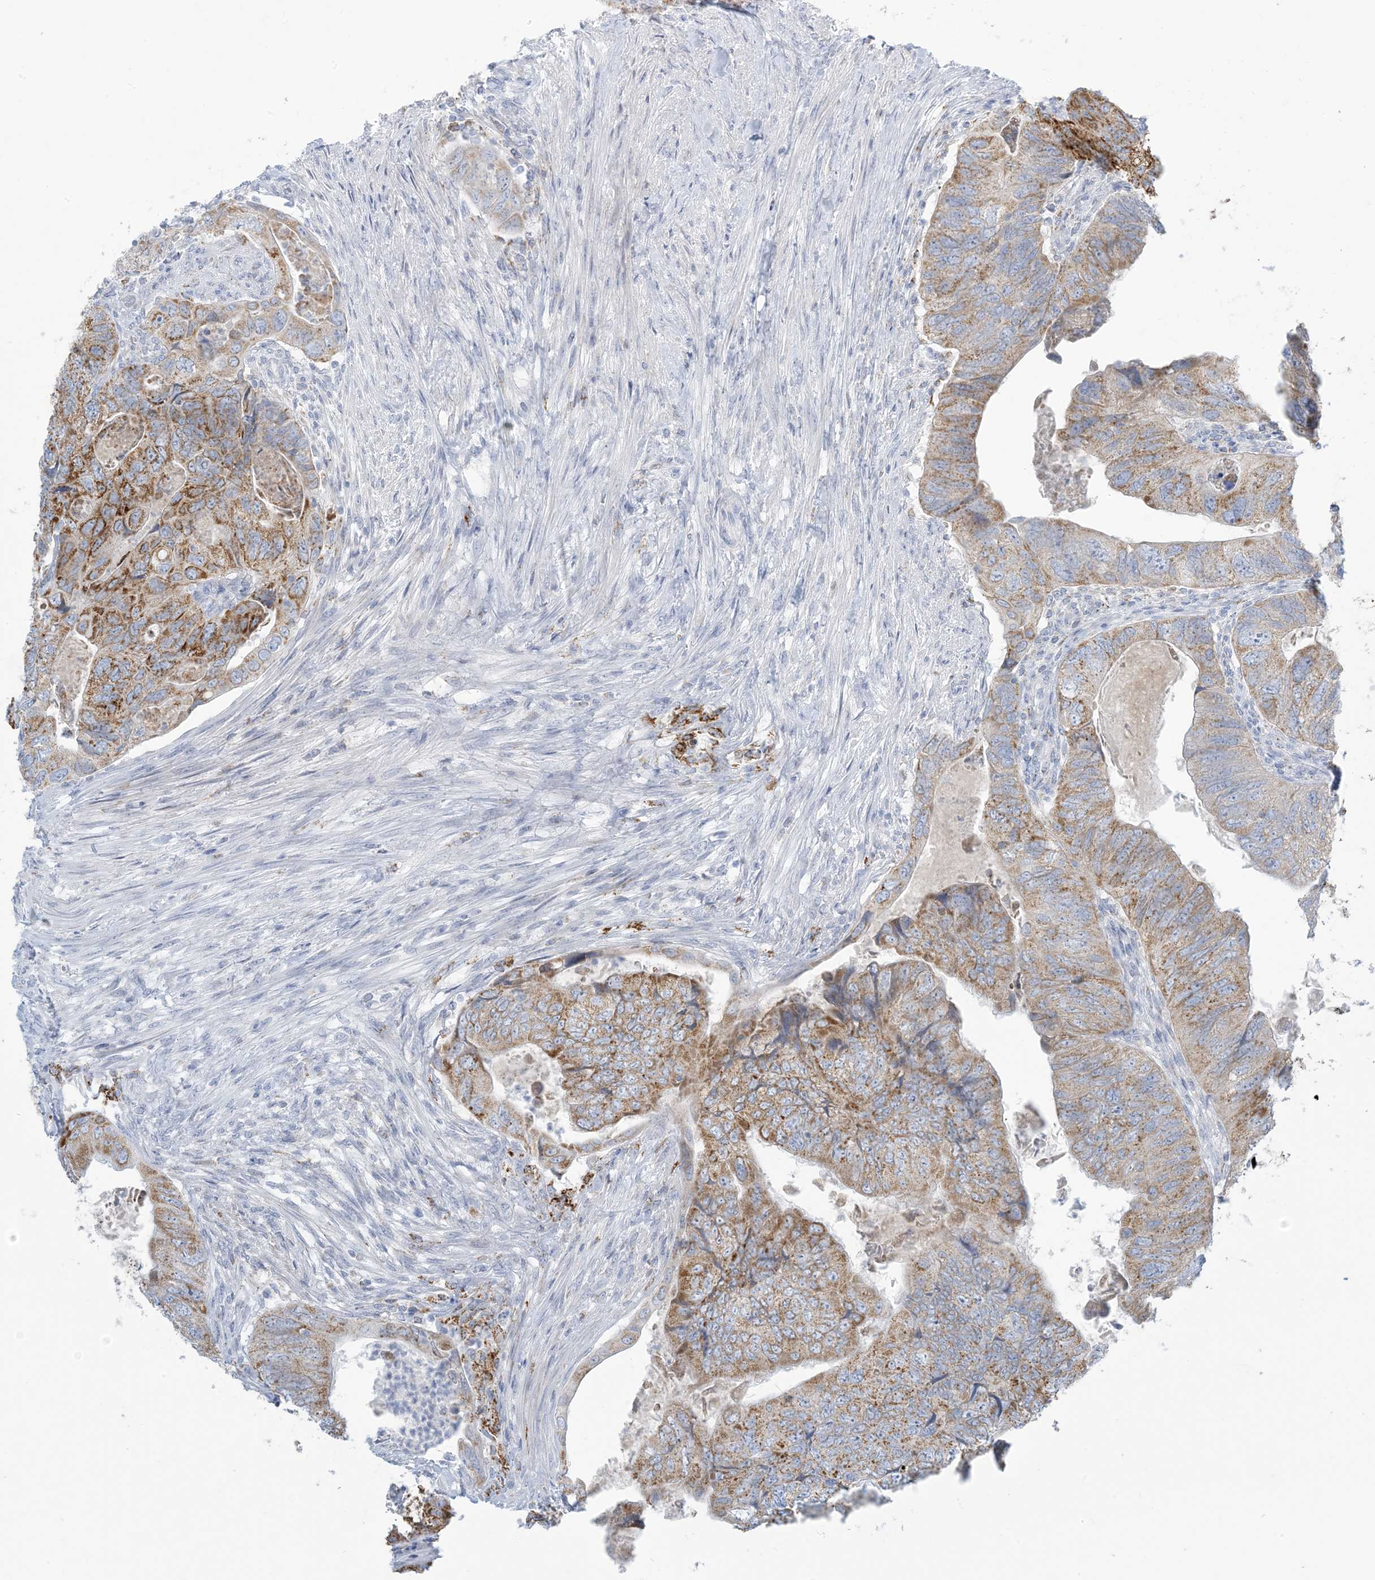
{"staining": {"intensity": "moderate", "quantity": ">75%", "location": "cytoplasmic/membranous"}, "tissue": "colorectal cancer", "cell_type": "Tumor cells", "image_type": "cancer", "snomed": [{"axis": "morphology", "description": "Adenocarcinoma, NOS"}, {"axis": "topography", "description": "Rectum"}], "caption": "About >75% of tumor cells in colorectal adenocarcinoma show moderate cytoplasmic/membranous protein positivity as visualized by brown immunohistochemical staining.", "gene": "ZDHHC4", "patient": {"sex": "male", "age": 63}}